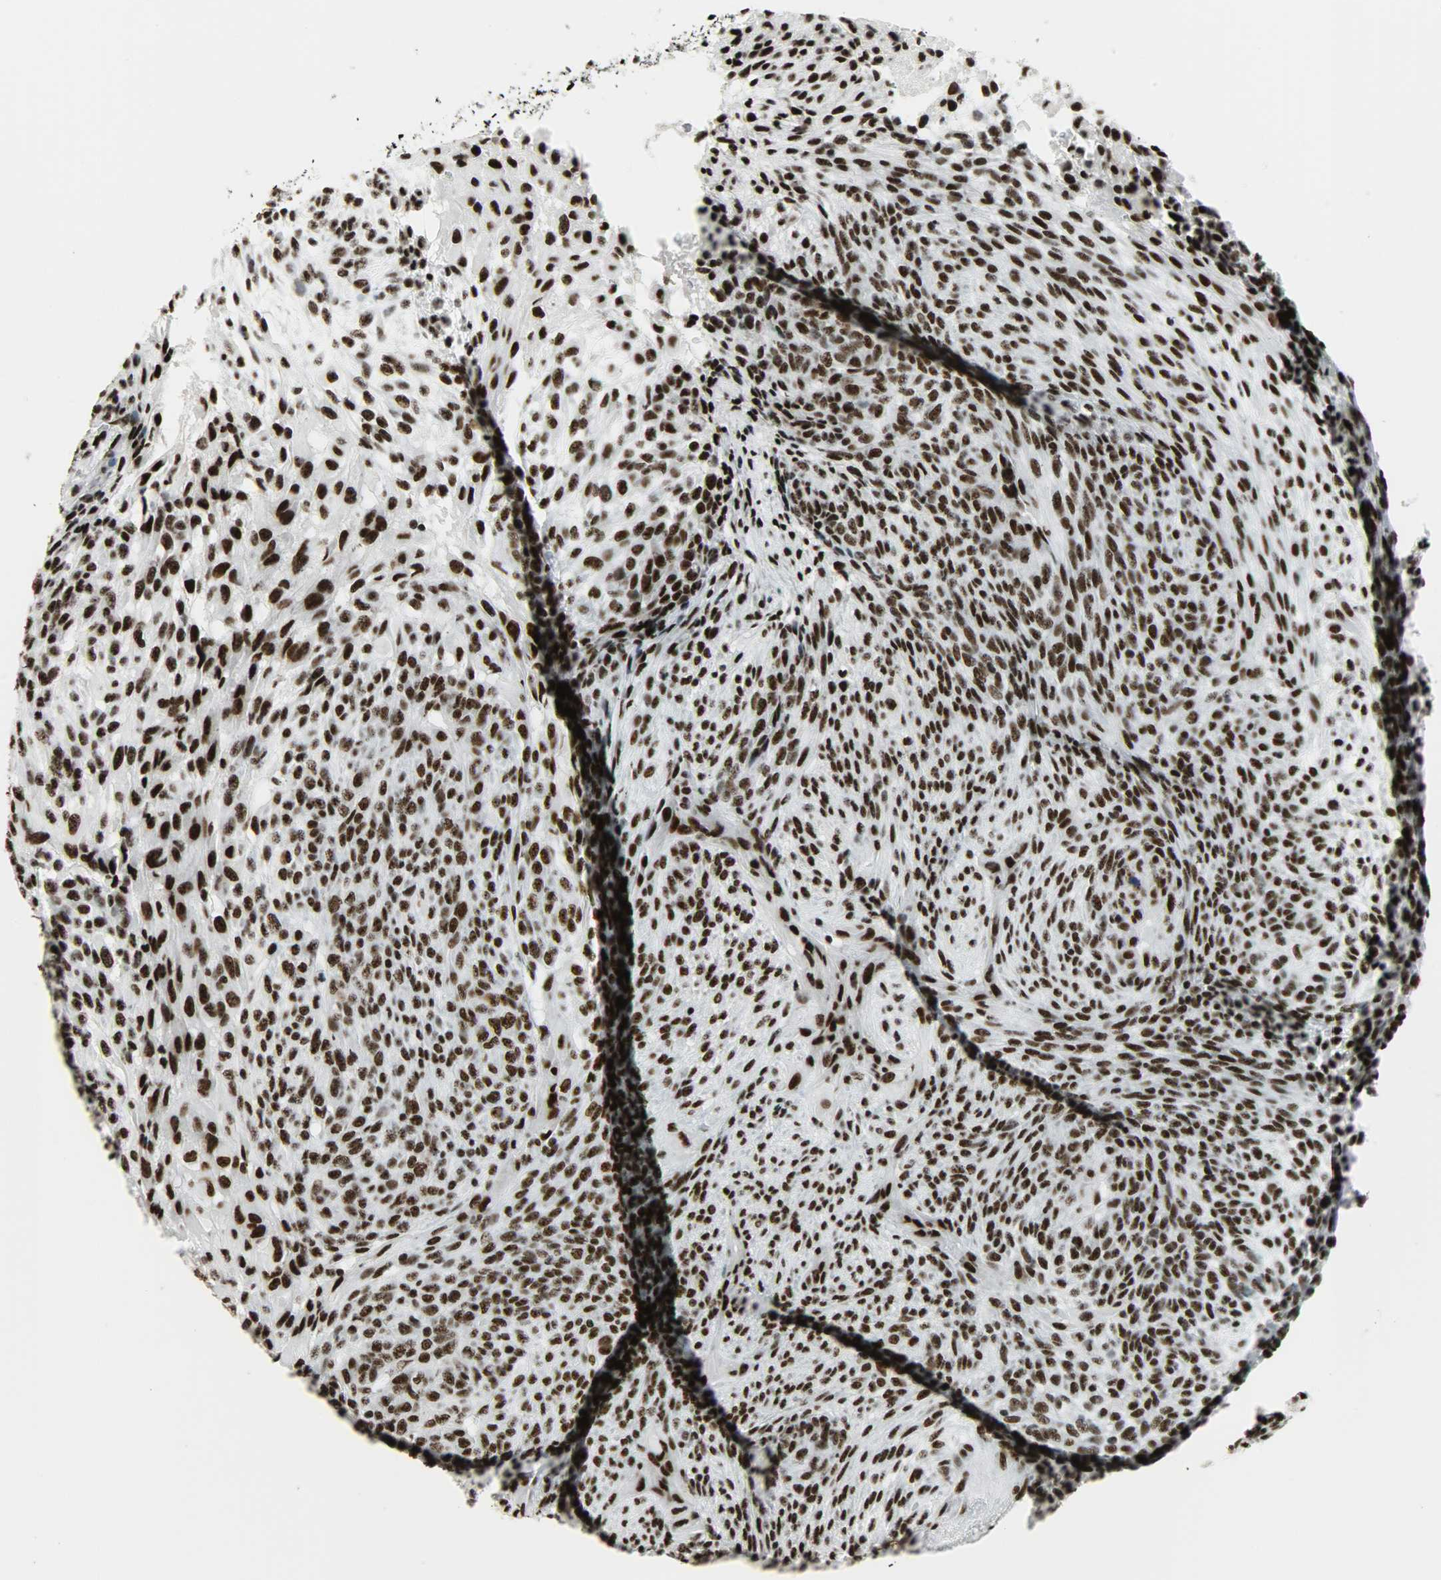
{"staining": {"intensity": "strong", "quantity": ">75%", "location": "nuclear"}, "tissue": "glioma", "cell_type": "Tumor cells", "image_type": "cancer", "snomed": [{"axis": "morphology", "description": "Glioma, malignant, High grade"}, {"axis": "topography", "description": "Cerebral cortex"}], "caption": "Immunohistochemical staining of glioma exhibits high levels of strong nuclear staining in about >75% of tumor cells.", "gene": "SNRPA", "patient": {"sex": "female", "age": 55}}